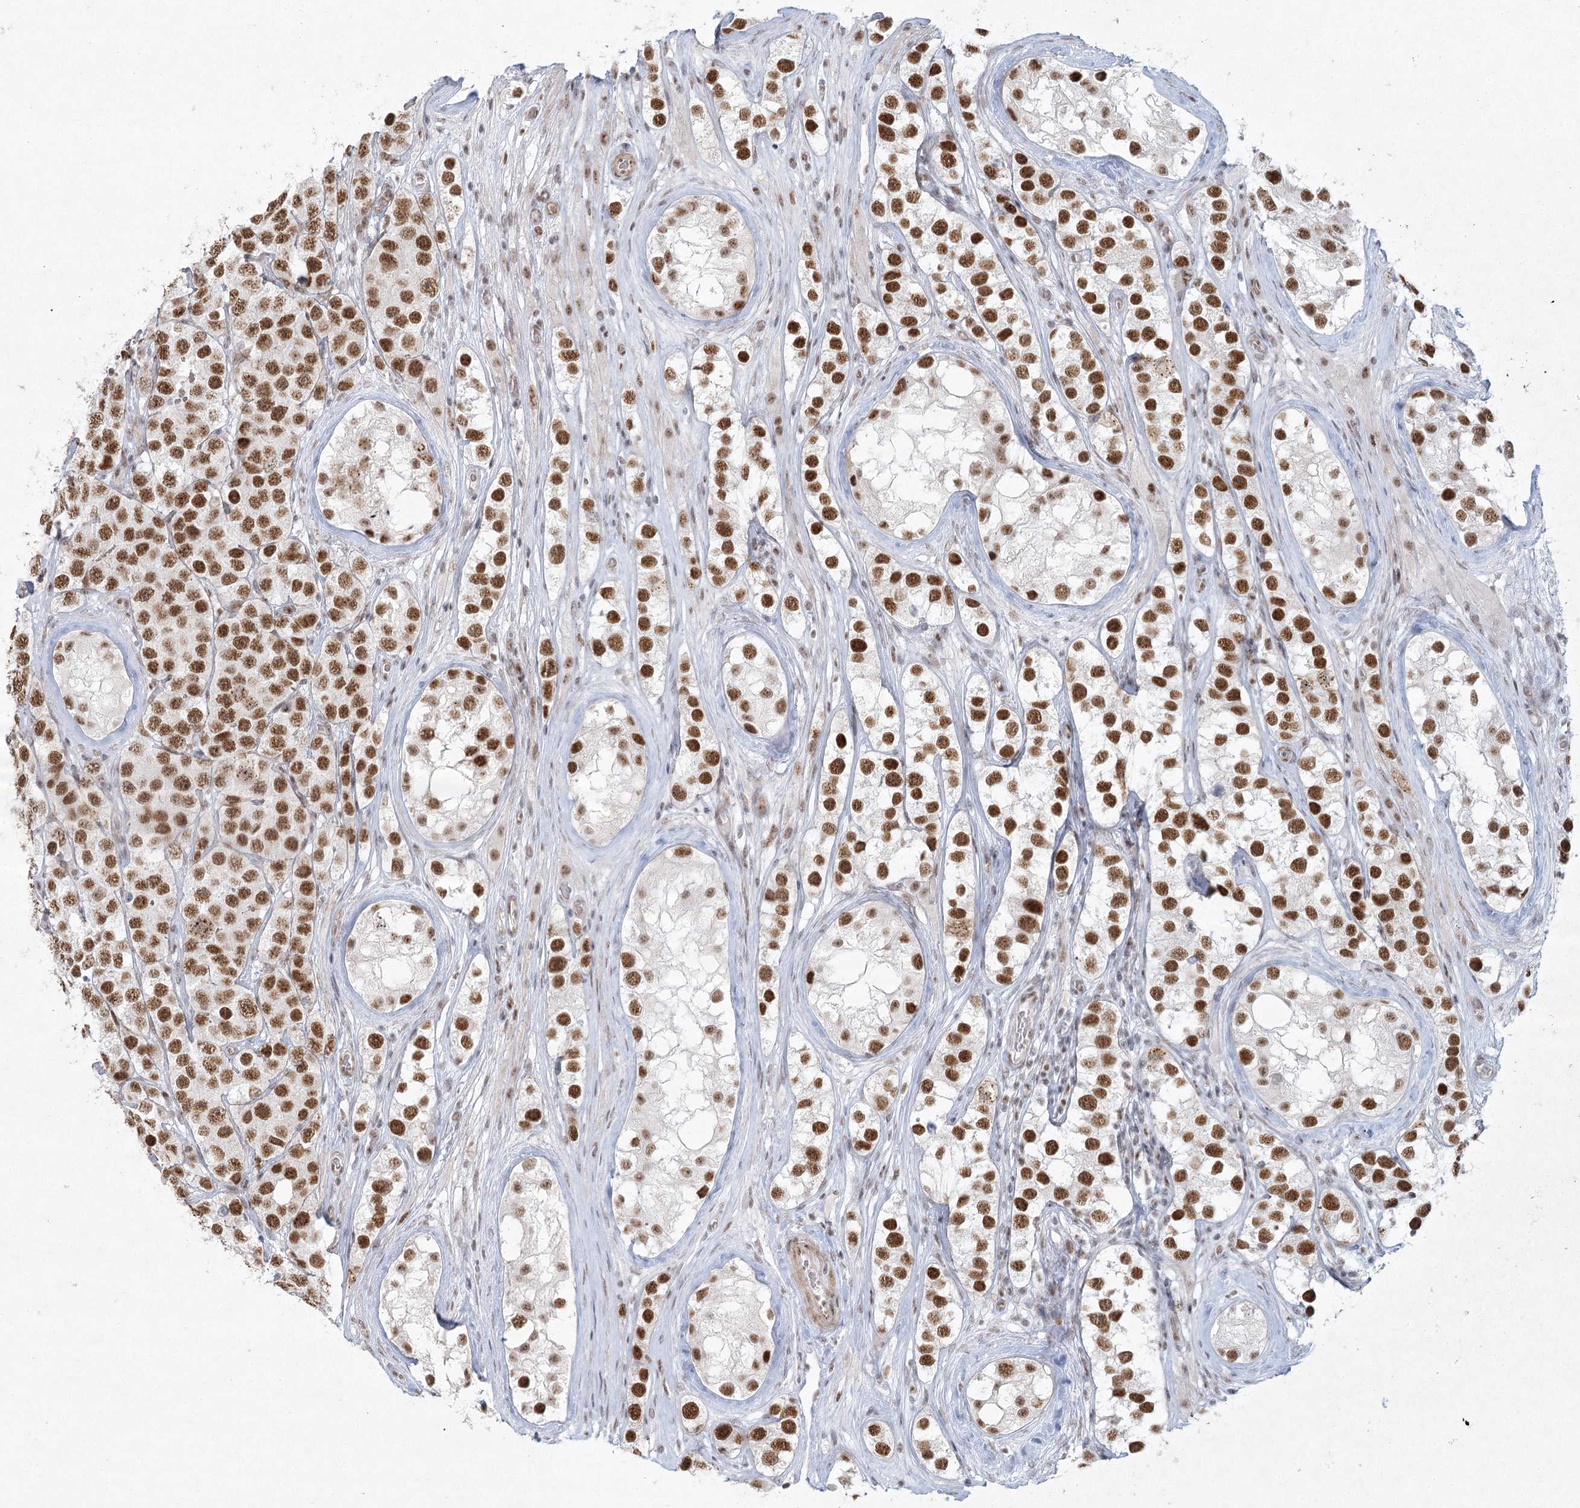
{"staining": {"intensity": "strong", "quantity": ">75%", "location": "nuclear"}, "tissue": "testis cancer", "cell_type": "Tumor cells", "image_type": "cancer", "snomed": [{"axis": "morphology", "description": "Seminoma, NOS"}, {"axis": "topography", "description": "Testis"}], "caption": "Immunohistochemical staining of human testis cancer exhibits high levels of strong nuclear protein expression in approximately >75% of tumor cells. The protein of interest is shown in brown color, while the nuclei are stained blue.", "gene": "U2SURP", "patient": {"sex": "male", "age": 28}}